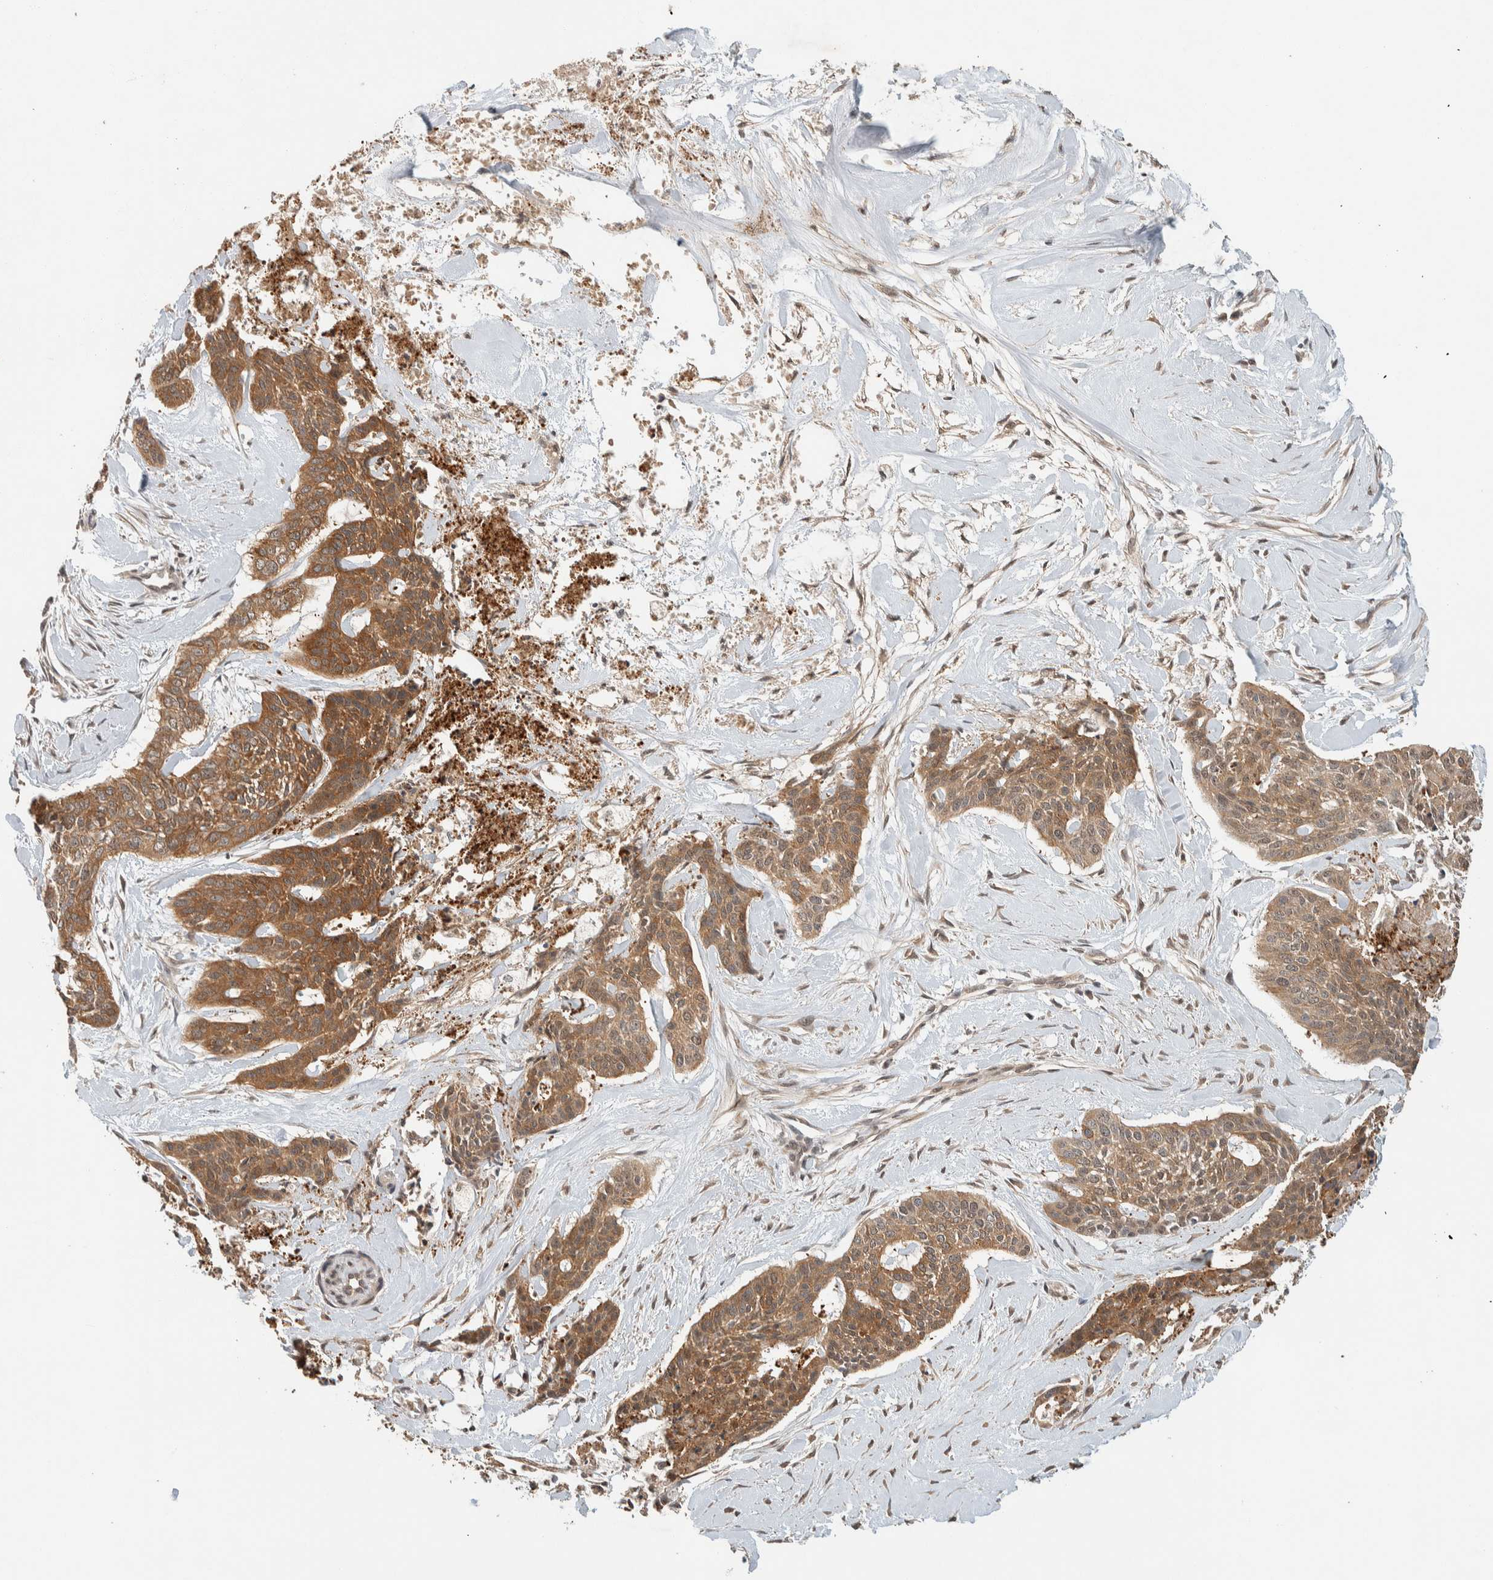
{"staining": {"intensity": "moderate", "quantity": ">75%", "location": "cytoplasmic/membranous,nuclear"}, "tissue": "skin cancer", "cell_type": "Tumor cells", "image_type": "cancer", "snomed": [{"axis": "morphology", "description": "Basal cell carcinoma"}, {"axis": "topography", "description": "Skin"}], "caption": "Immunohistochemical staining of human basal cell carcinoma (skin) demonstrates moderate cytoplasmic/membranous and nuclear protein expression in about >75% of tumor cells. (DAB (3,3'-diaminobenzidine) IHC with brightfield microscopy, high magnification).", "gene": "ZNF567", "patient": {"sex": "female", "age": 64}}